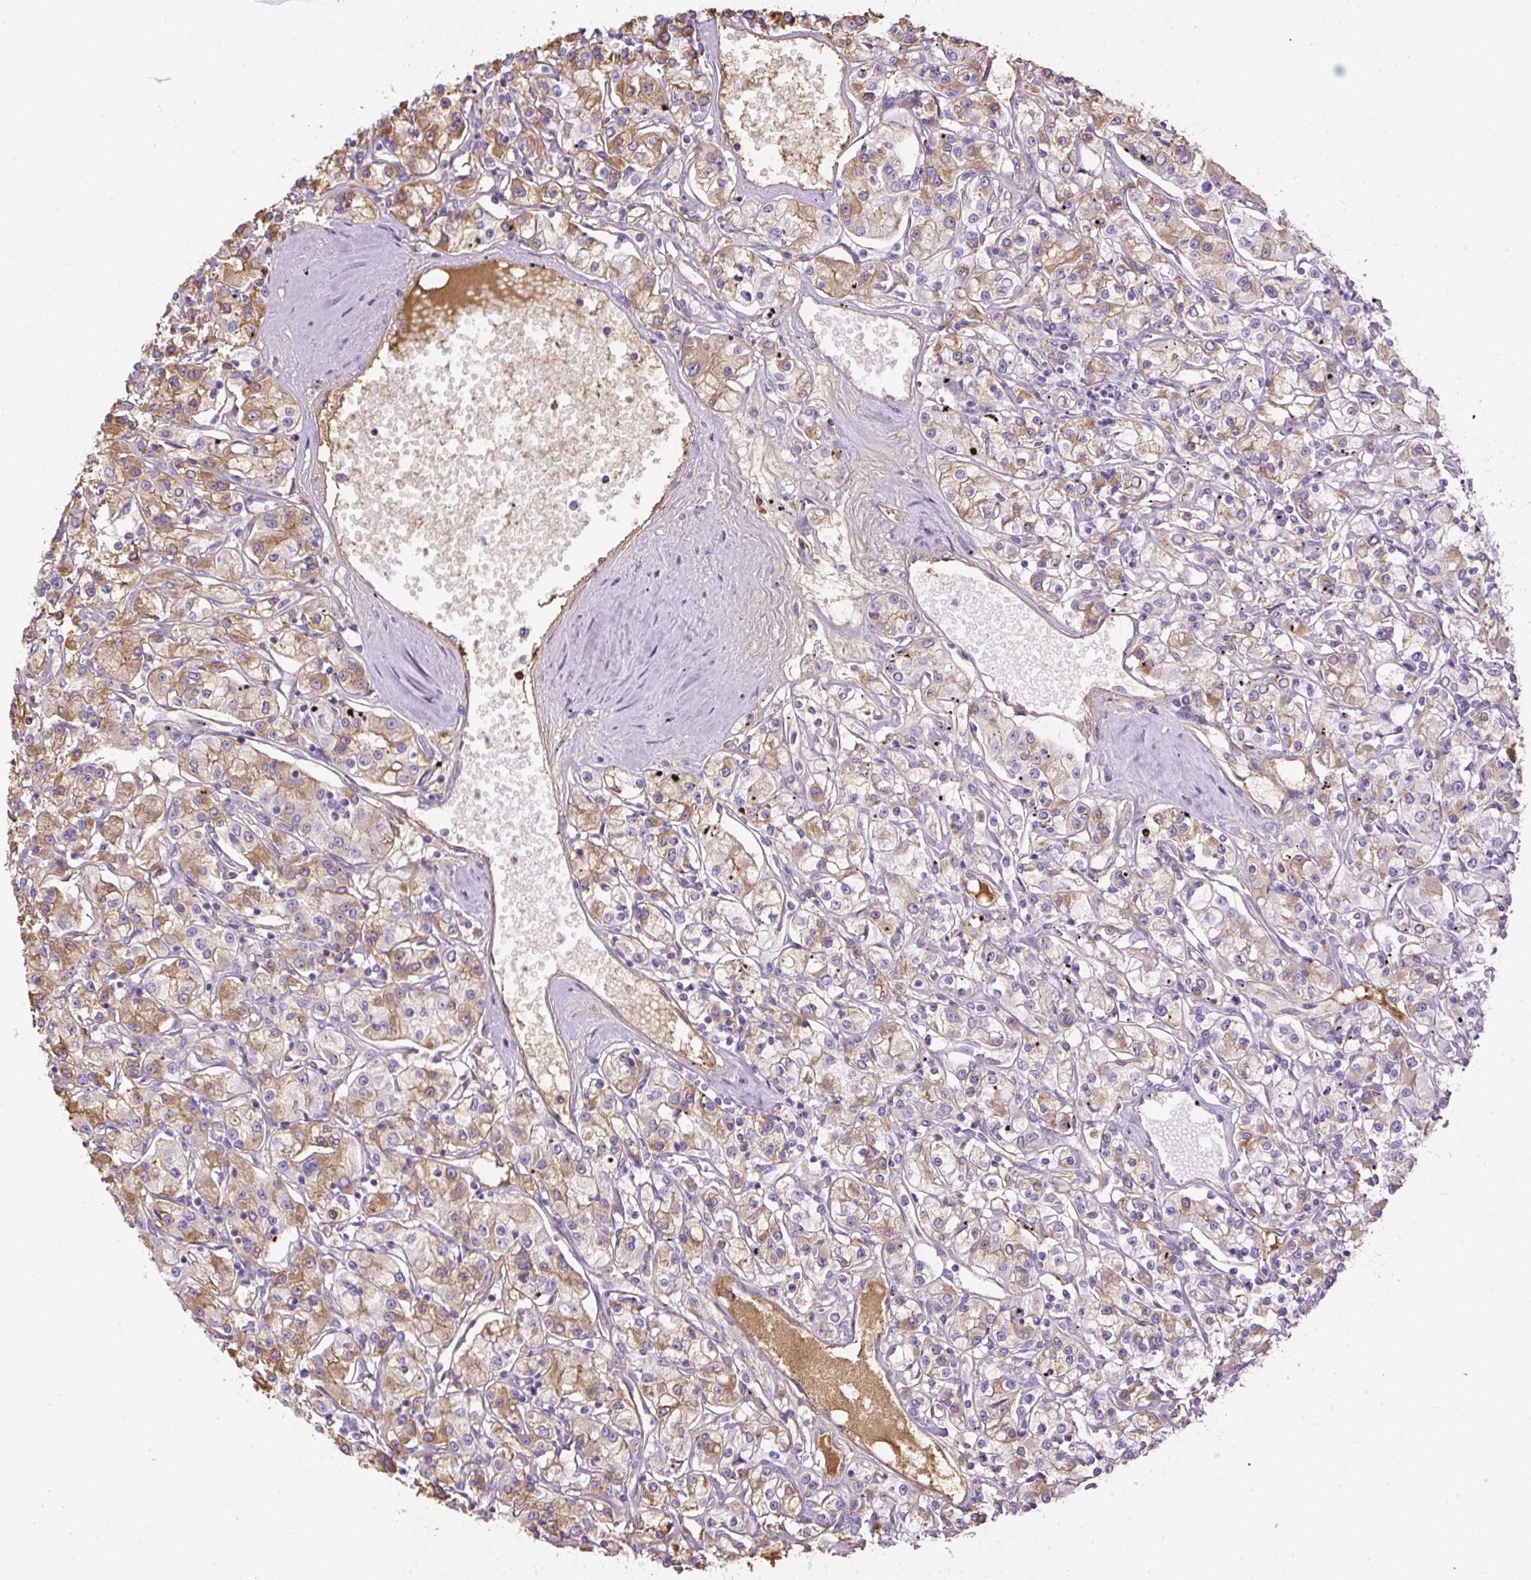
{"staining": {"intensity": "moderate", "quantity": "25%-75%", "location": "cytoplasmic/membranous"}, "tissue": "renal cancer", "cell_type": "Tumor cells", "image_type": "cancer", "snomed": [{"axis": "morphology", "description": "Adenocarcinoma, NOS"}, {"axis": "topography", "description": "Kidney"}], "caption": "High-magnification brightfield microscopy of renal cancer stained with DAB (brown) and counterstained with hematoxylin (blue). tumor cells exhibit moderate cytoplasmic/membranous positivity is identified in approximately25%-75% of cells. Using DAB (brown) and hematoxylin (blue) stains, captured at high magnification using brightfield microscopy.", "gene": "APOA1", "patient": {"sex": "female", "age": 59}}